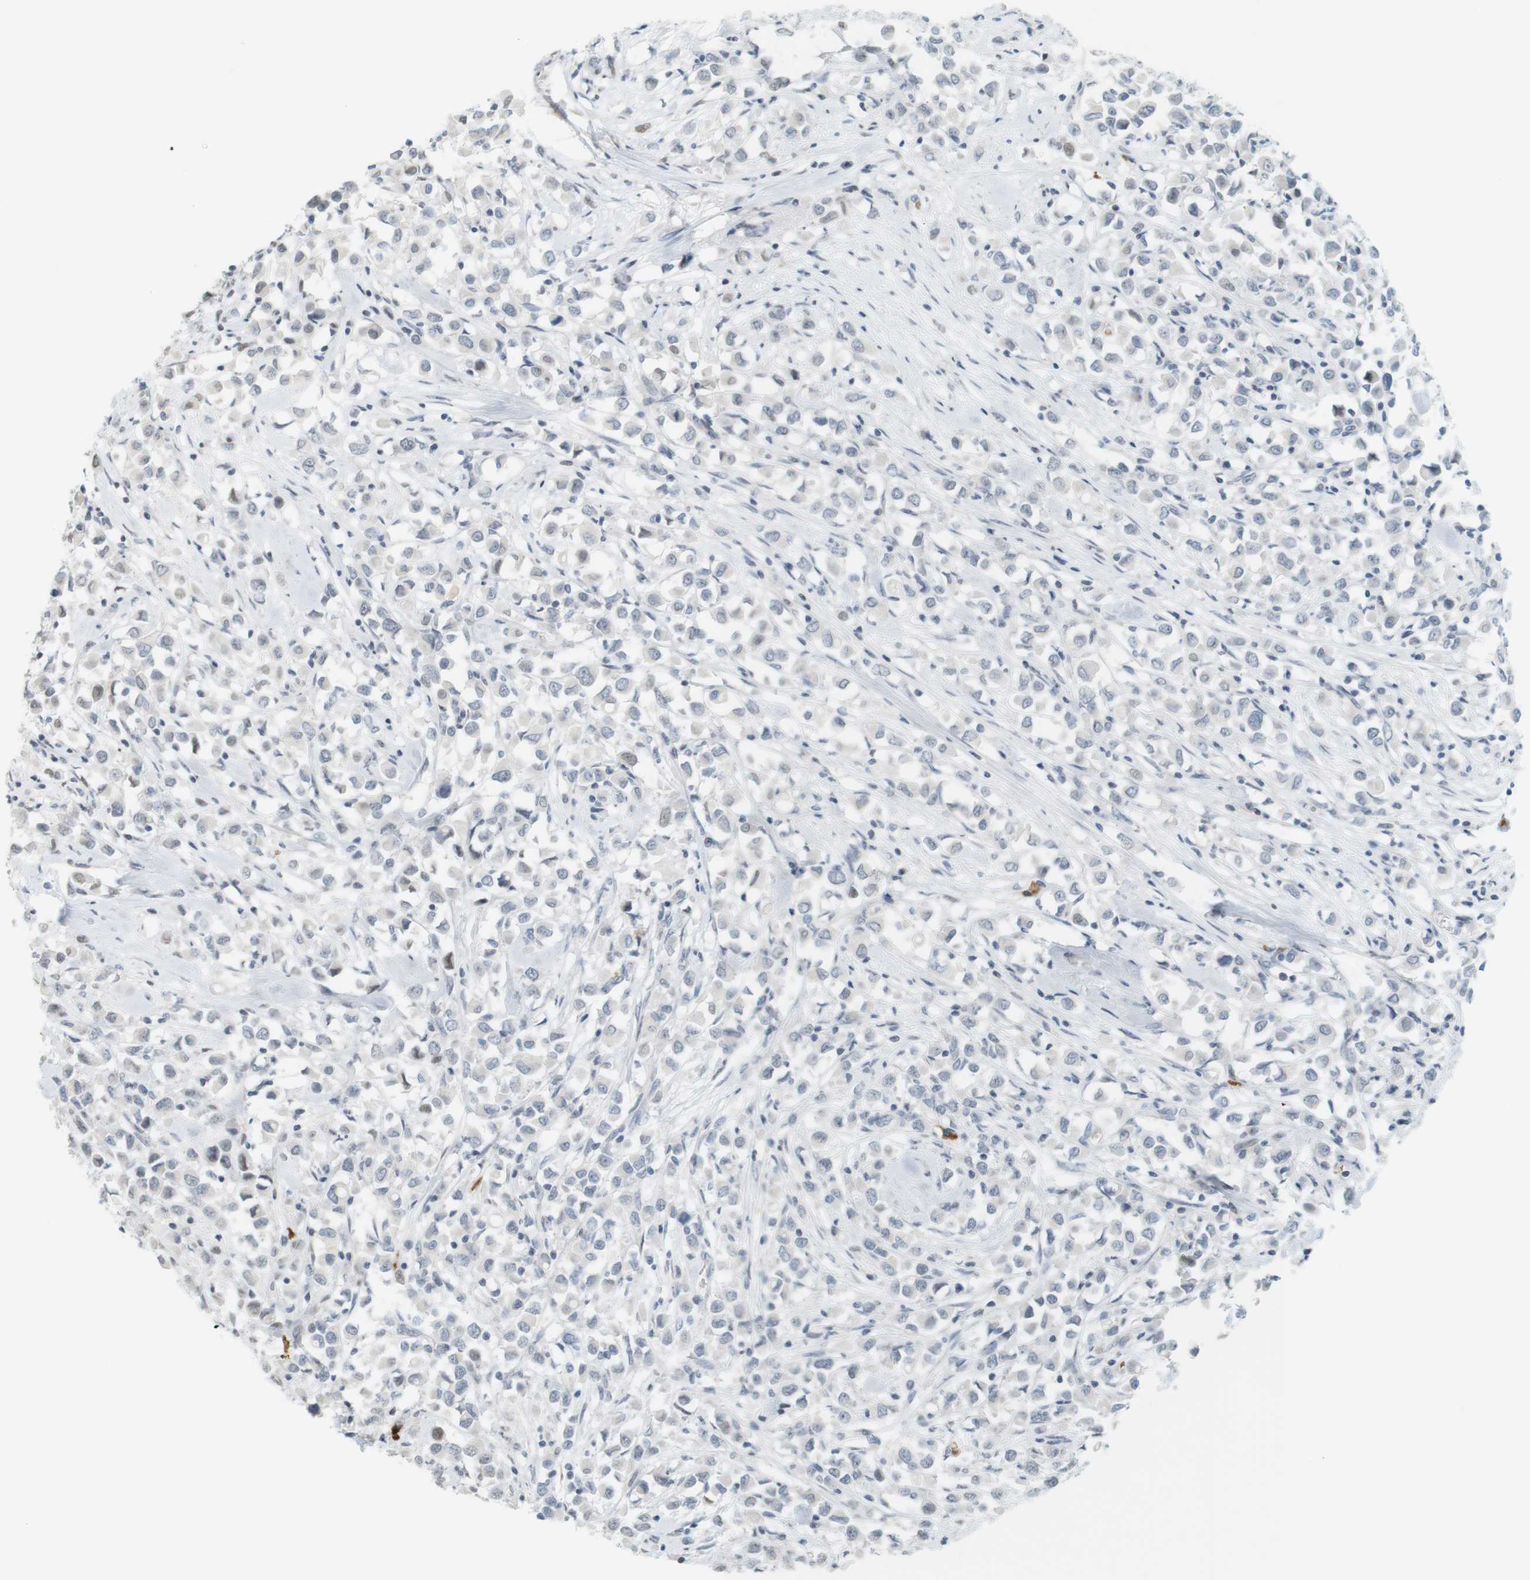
{"staining": {"intensity": "negative", "quantity": "none", "location": "none"}, "tissue": "breast cancer", "cell_type": "Tumor cells", "image_type": "cancer", "snomed": [{"axis": "morphology", "description": "Duct carcinoma"}, {"axis": "topography", "description": "Breast"}], "caption": "Immunohistochemistry photomicrograph of neoplastic tissue: human breast cancer stained with DAB (3,3'-diaminobenzidine) reveals no significant protein positivity in tumor cells.", "gene": "DMC1", "patient": {"sex": "female", "age": 61}}